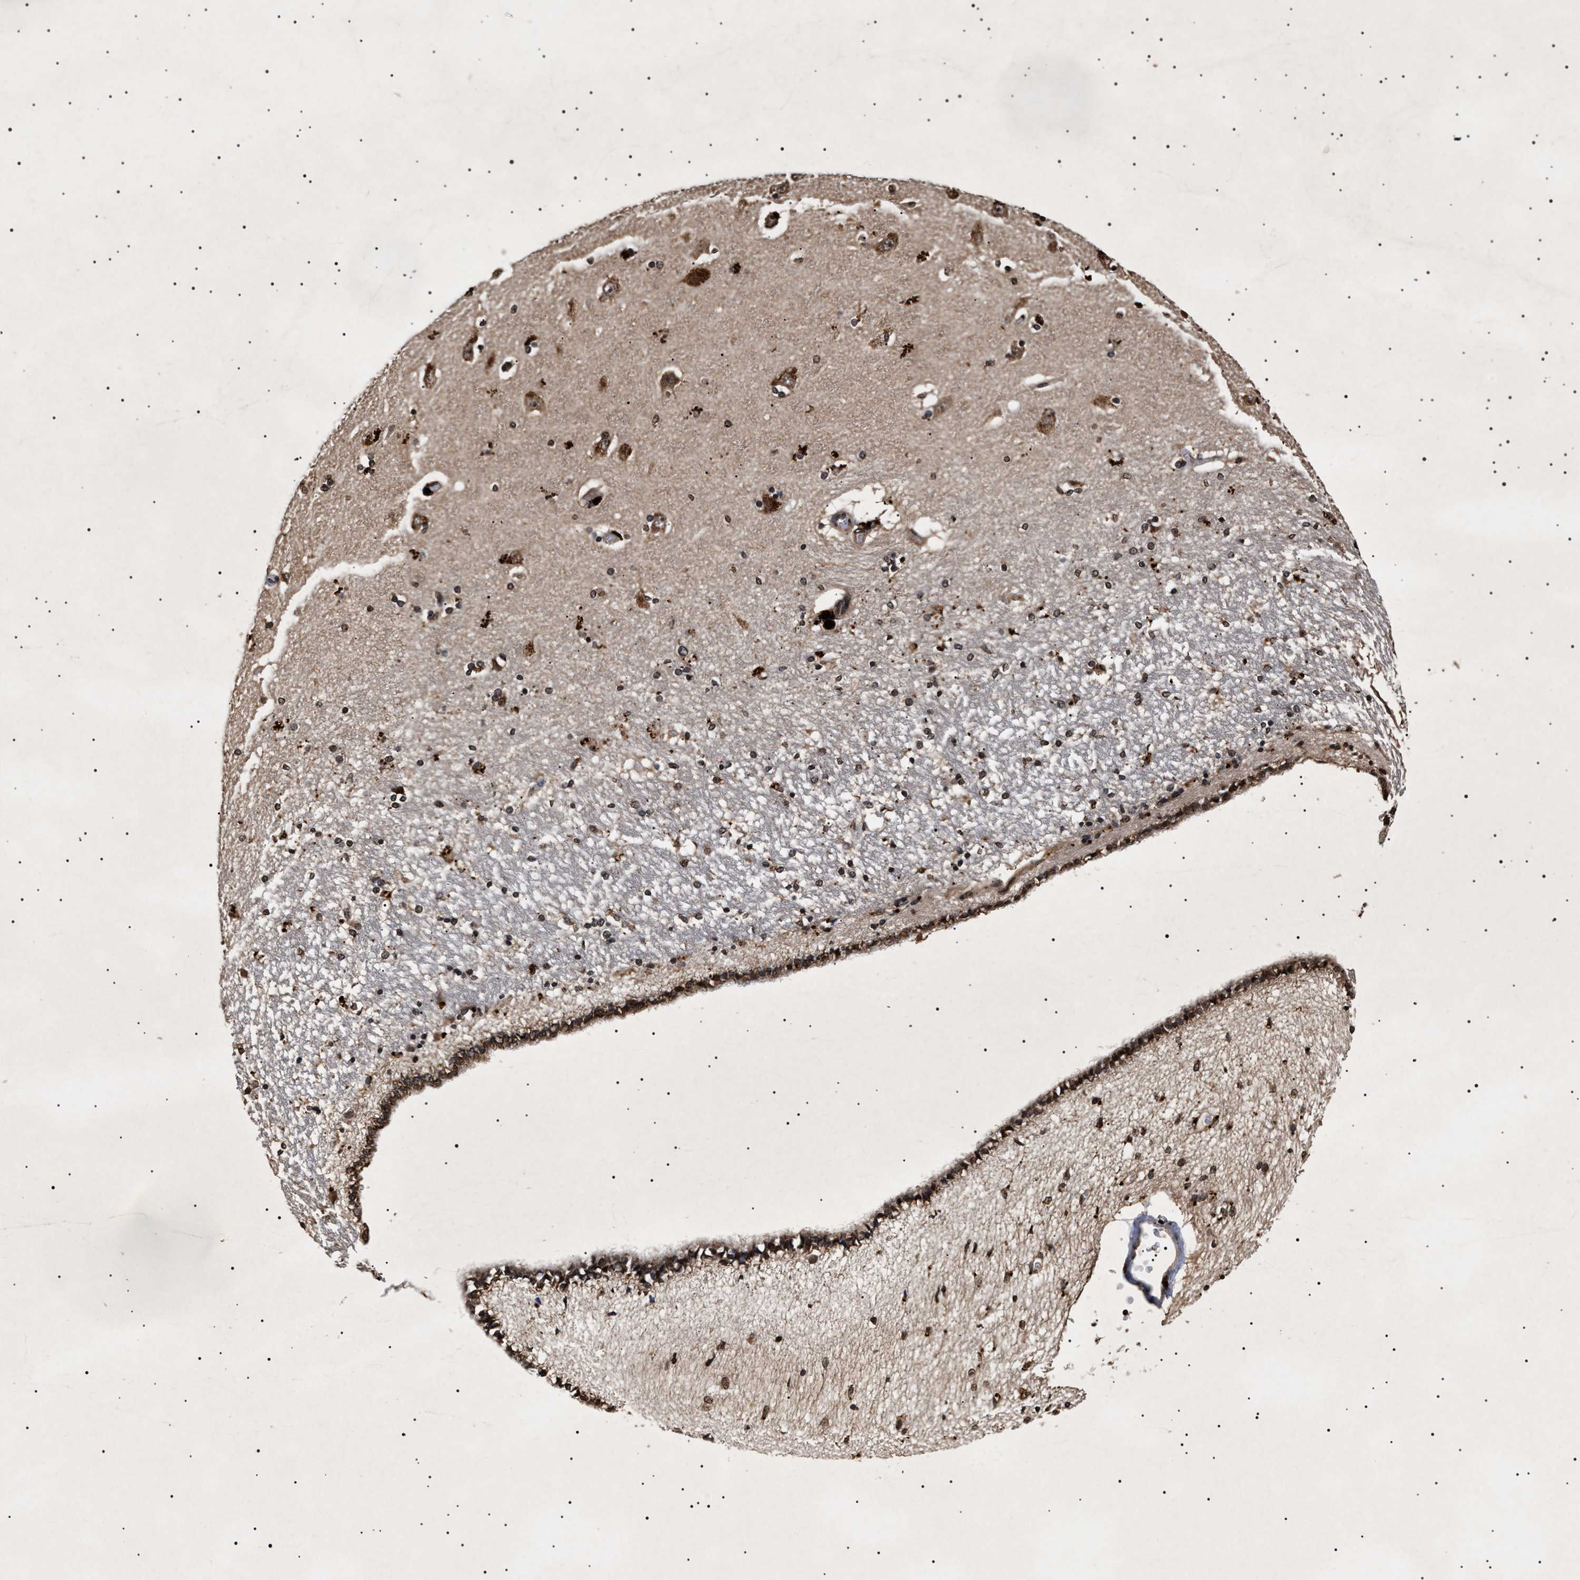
{"staining": {"intensity": "moderate", "quantity": "<25%", "location": "nuclear"}, "tissue": "hippocampus", "cell_type": "Glial cells", "image_type": "normal", "snomed": [{"axis": "morphology", "description": "Normal tissue, NOS"}, {"axis": "topography", "description": "Hippocampus"}], "caption": "Brown immunohistochemical staining in benign human hippocampus exhibits moderate nuclear positivity in approximately <25% of glial cells. (IHC, brightfield microscopy, high magnification).", "gene": "KIF21A", "patient": {"sex": "female", "age": 54}}